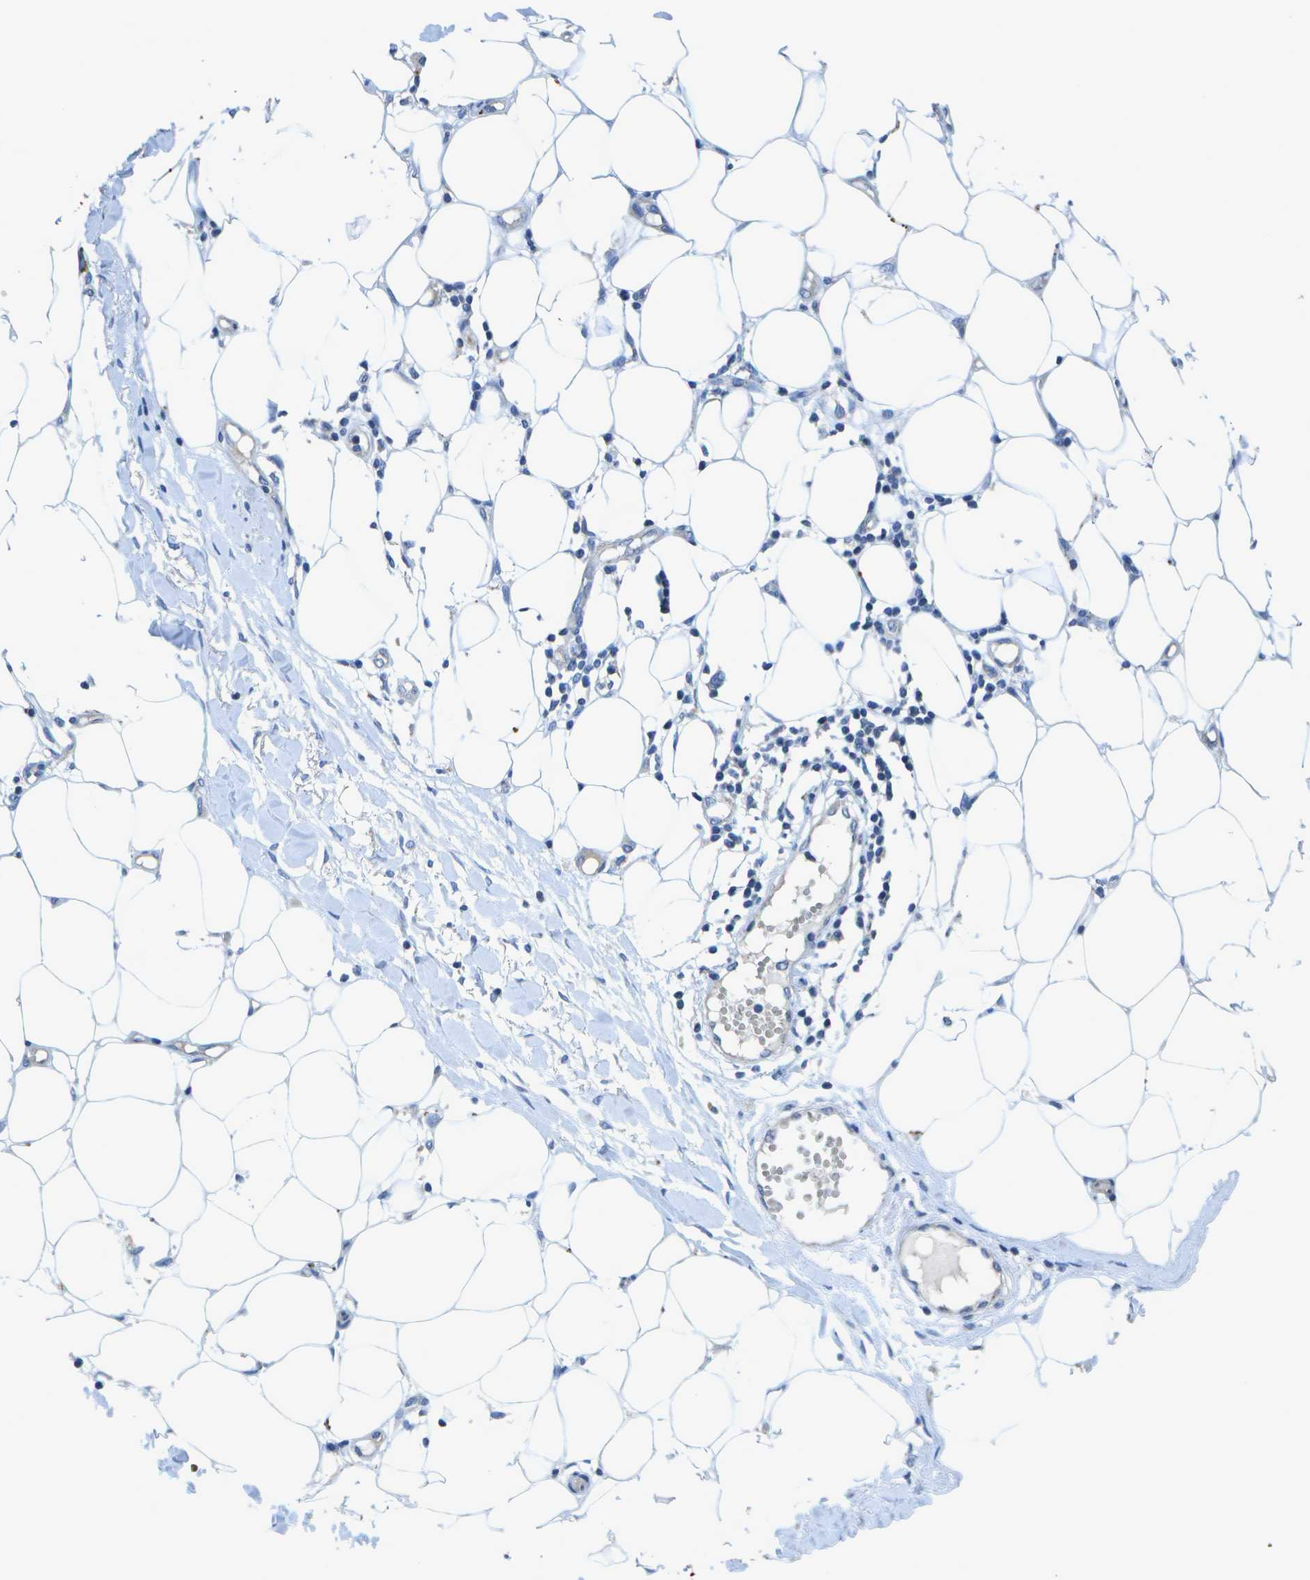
{"staining": {"intensity": "negative", "quantity": "none", "location": "none"}, "tissue": "skin cancer", "cell_type": "Tumor cells", "image_type": "cancer", "snomed": [{"axis": "morphology", "description": "Basal cell carcinoma"}, {"axis": "topography", "description": "Skin"}], "caption": "Micrograph shows no protein staining in tumor cells of basal cell carcinoma (skin) tissue. Brightfield microscopy of immunohistochemistry stained with DAB (3,3'-diaminobenzidine) (brown) and hematoxylin (blue), captured at high magnification.", "gene": "DCT", "patient": {"sex": "female", "age": 84}}